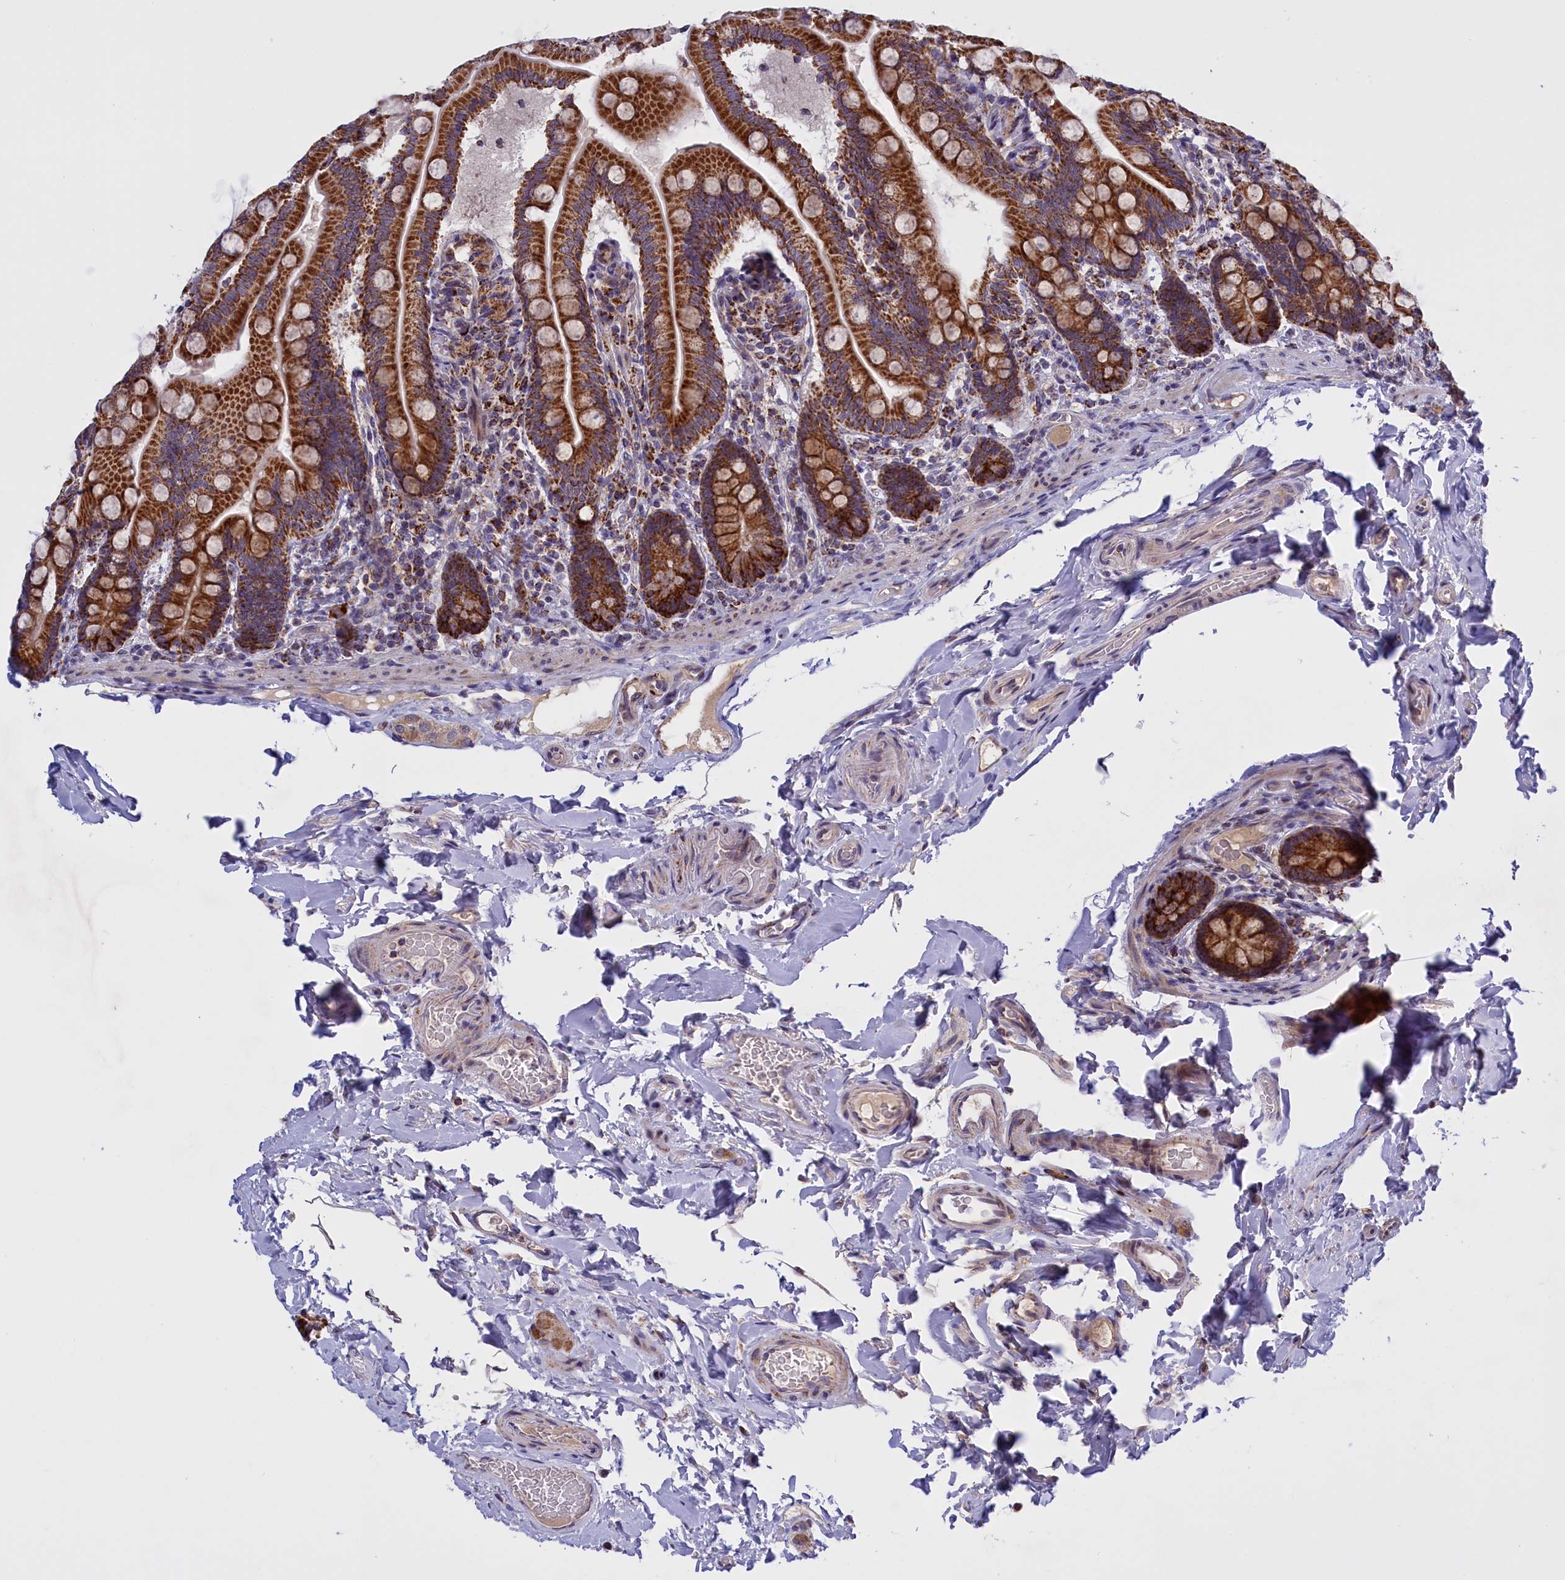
{"staining": {"intensity": "strong", "quantity": ">75%", "location": "cytoplasmic/membranous"}, "tissue": "small intestine", "cell_type": "Glandular cells", "image_type": "normal", "snomed": [{"axis": "morphology", "description": "Normal tissue, NOS"}, {"axis": "topography", "description": "Small intestine"}], "caption": "IHC of benign human small intestine exhibits high levels of strong cytoplasmic/membranous staining in approximately >75% of glandular cells. The protein is stained brown, and the nuclei are stained in blue (DAB IHC with brightfield microscopy, high magnification).", "gene": "FAM149B1", "patient": {"sex": "female", "age": 64}}